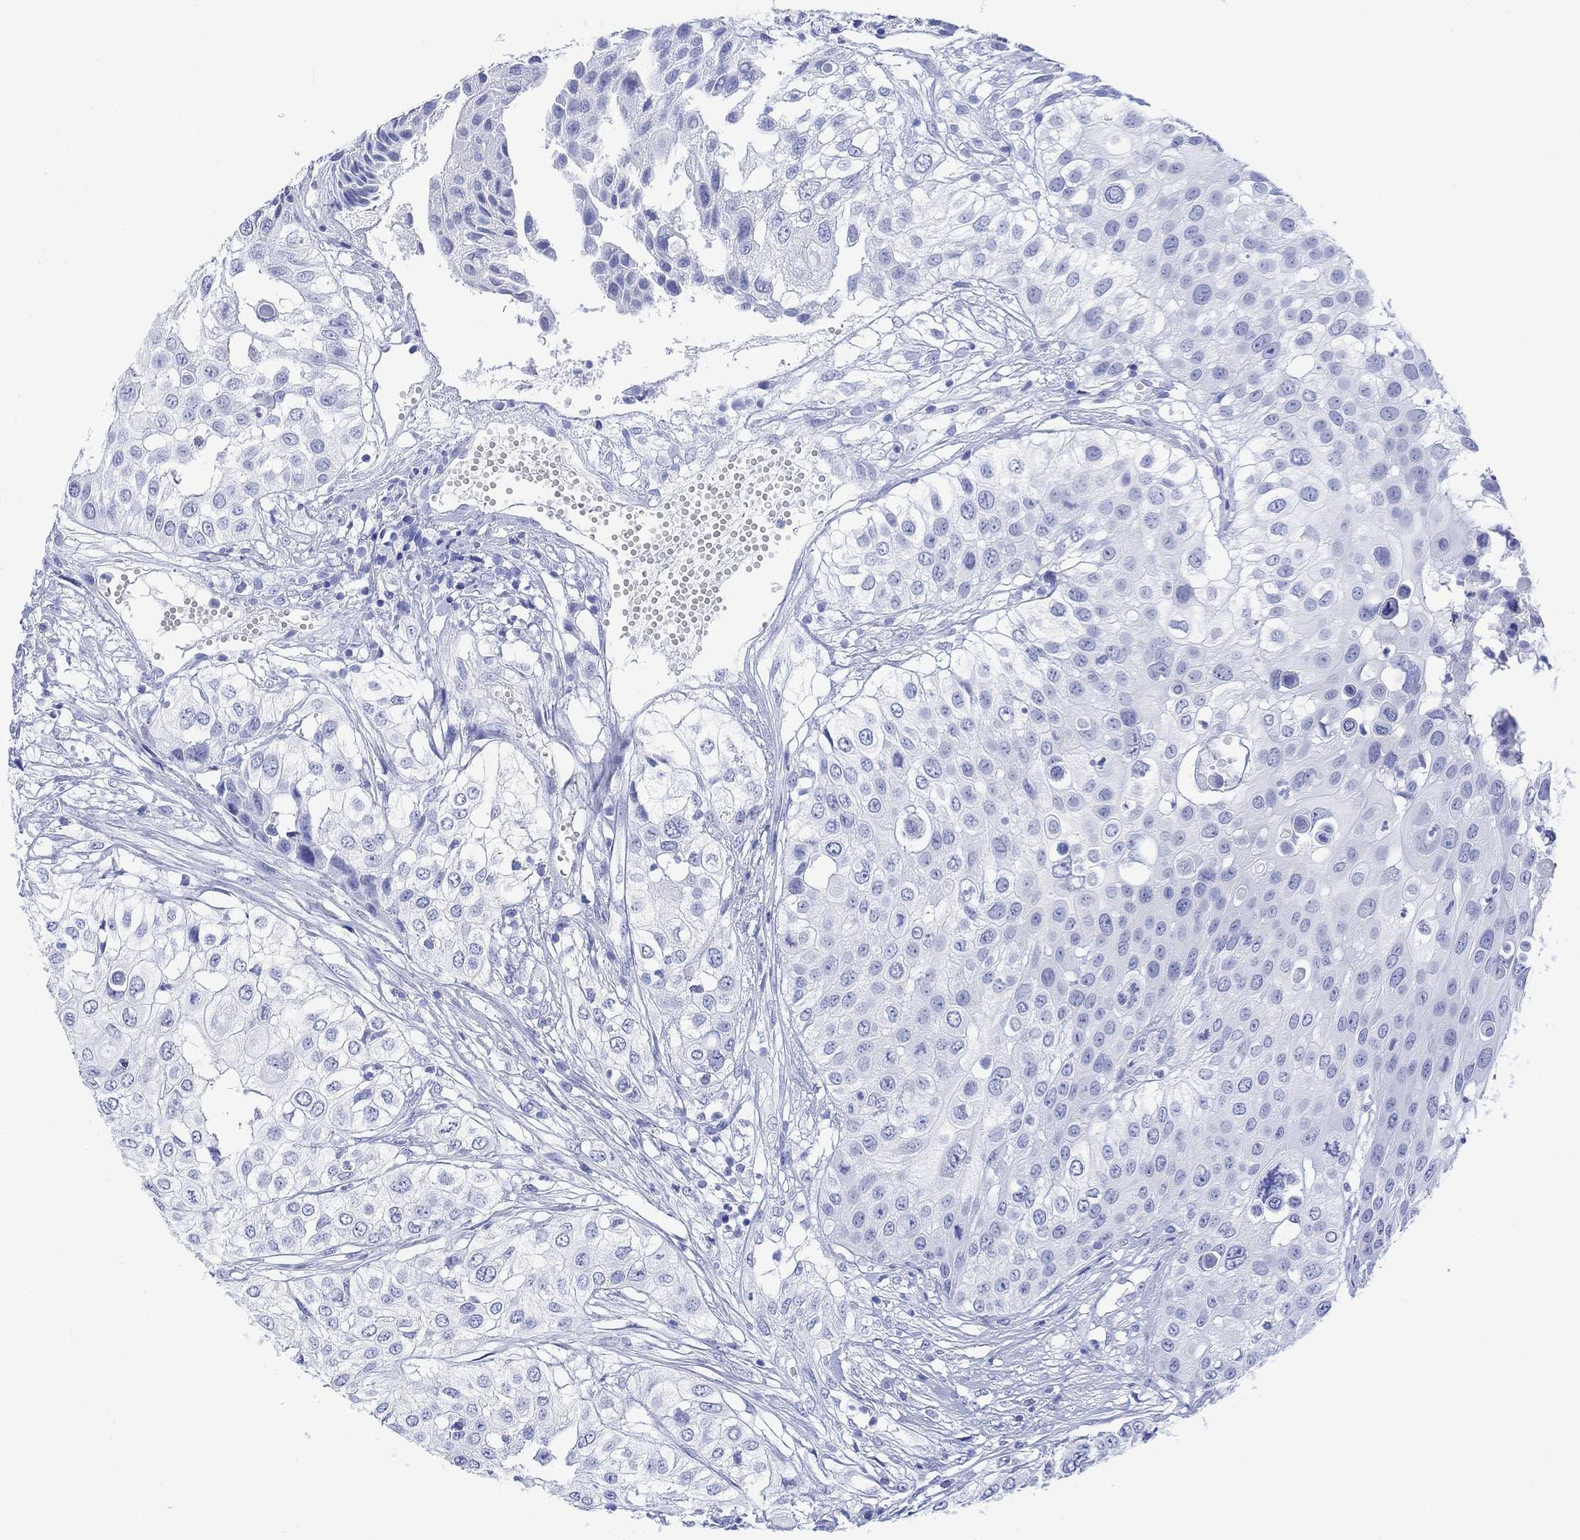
{"staining": {"intensity": "negative", "quantity": "none", "location": "none"}, "tissue": "urothelial cancer", "cell_type": "Tumor cells", "image_type": "cancer", "snomed": [{"axis": "morphology", "description": "Urothelial carcinoma, High grade"}, {"axis": "topography", "description": "Urinary bladder"}], "caption": "IHC histopathology image of human urothelial cancer stained for a protein (brown), which exhibits no staining in tumor cells.", "gene": "CELF4", "patient": {"sex": "female", "age": 79}}